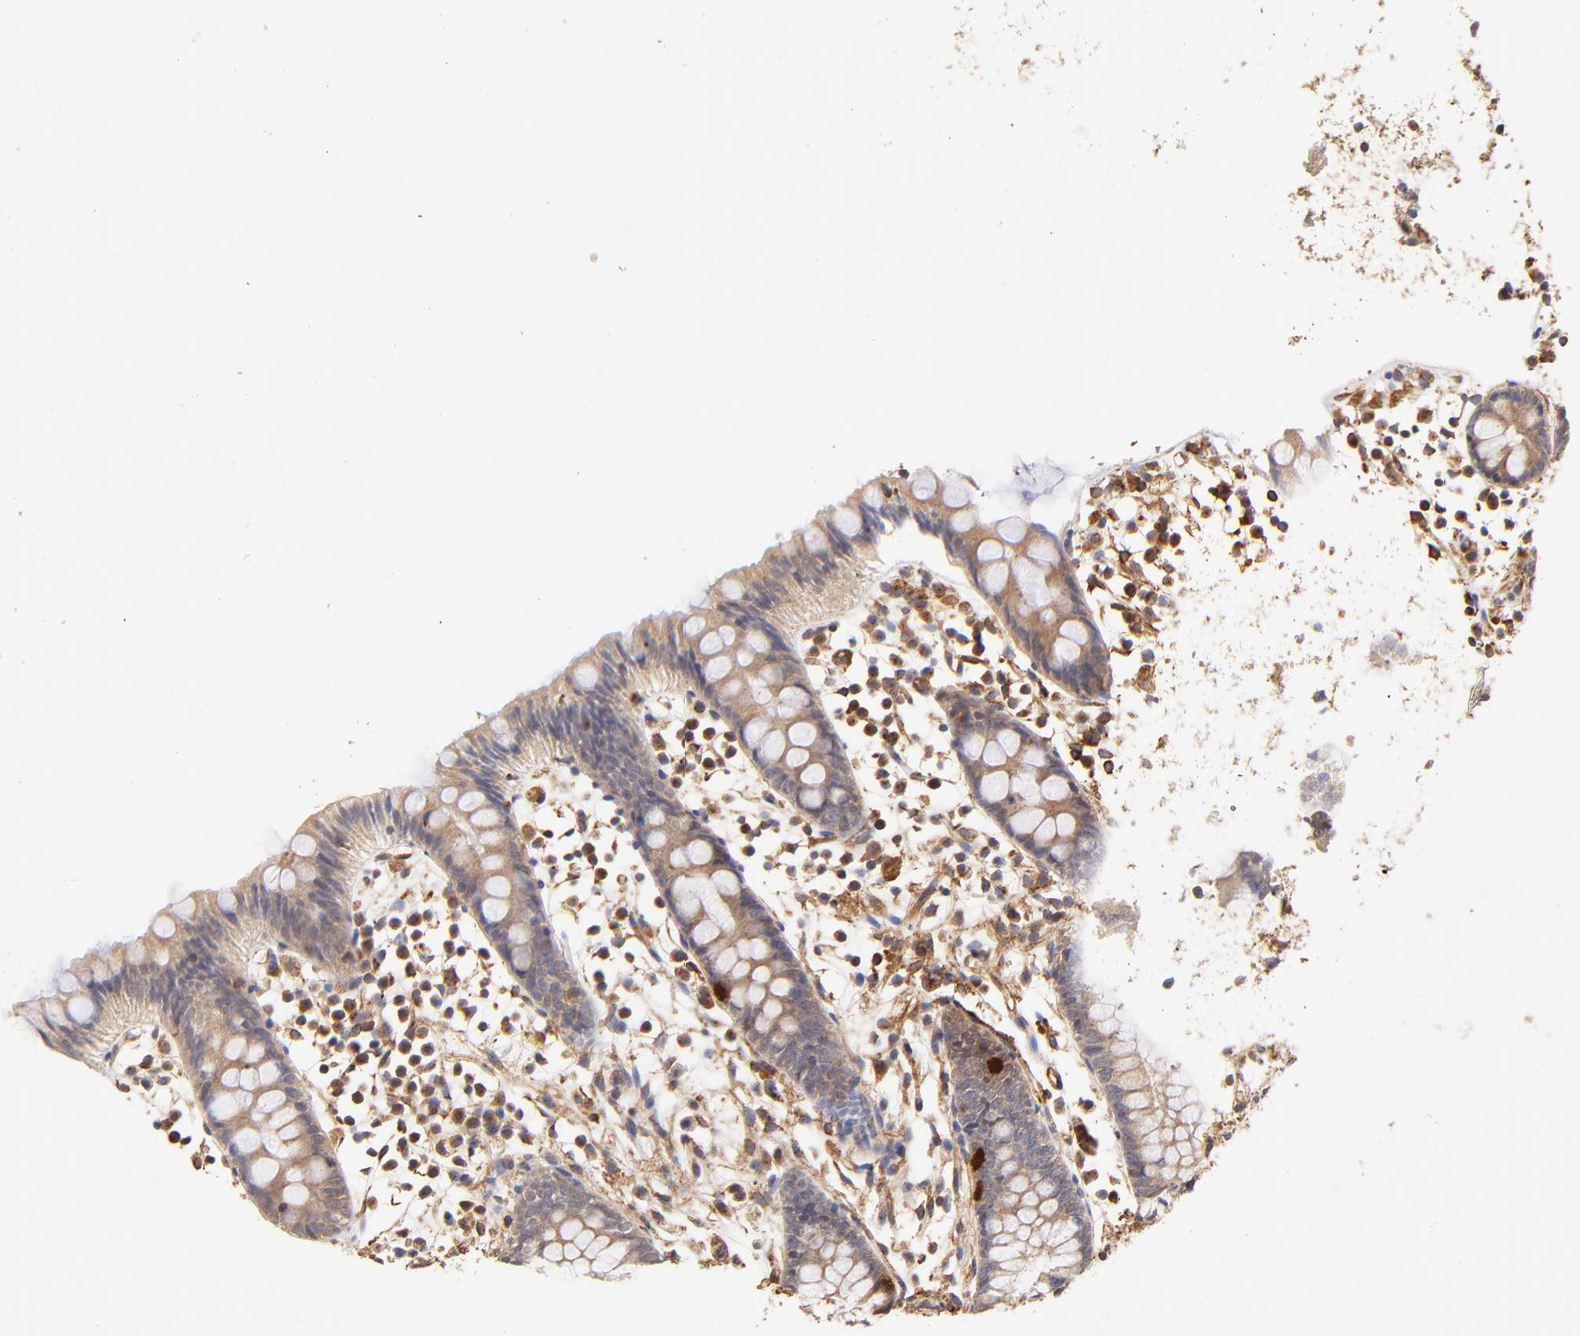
{"staining": {"intensity": "weak", "quantity": ">75%", "location": "cytoplasmic/membranous"}, "tissue": "appendix", "cell_type": "Glandular cells", "image_type": "normal", "snomed": [{"axis": "morphology", "description": "Normal tissue, NOS"}, {"axis": "topography", "description": "Appendix"}], "caption": "IHC (DAB (3,3'-diaminobenzidine)) staining of normal appendix reveals weak cytoplasmic/membranous protein positivity in about >75% of glandular cells.", "gene": "TNFAIP3", "patient": {"sex": "male", "age": 38}}